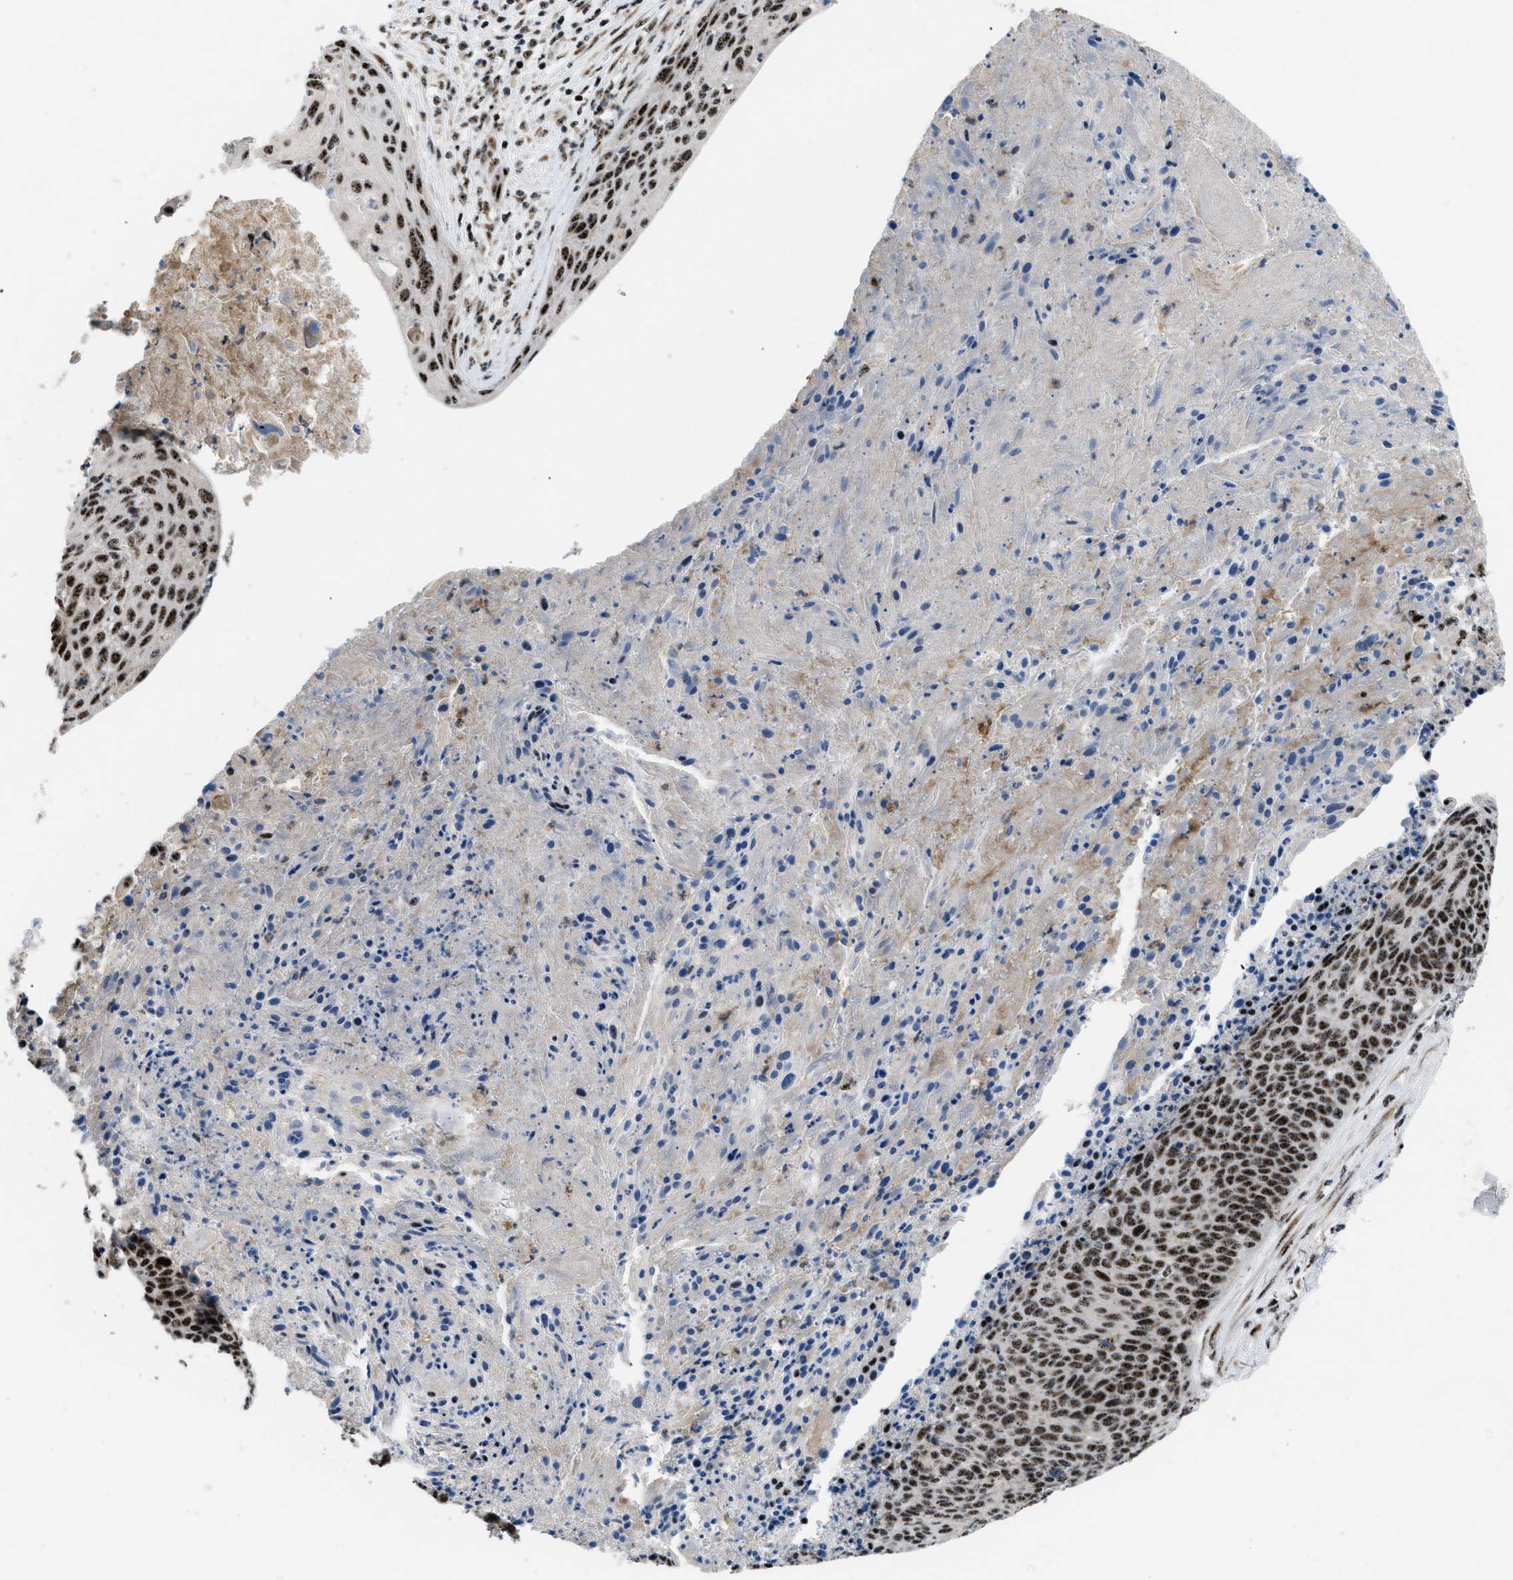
{"staining": {"intensity": "strong", "quantity": ">75%", "location": "nuclear"}, "tissue": "cervical cancer", "cell_type": "Tumor cells", "image_type": "cancer", "snomed": [{"axis": "morphology", "description": "Squamous cell carcinoma, NOS"}, {"axis": "topography", "description": "Cervix"}], "caption": "Squamous cell carcinoma (cervical) stained with a brown dye shows strong nuclear positive expression in about >75% of tumor cells.", "gene": "CDR2", "patient": {"sex": "female", "age": 55}}